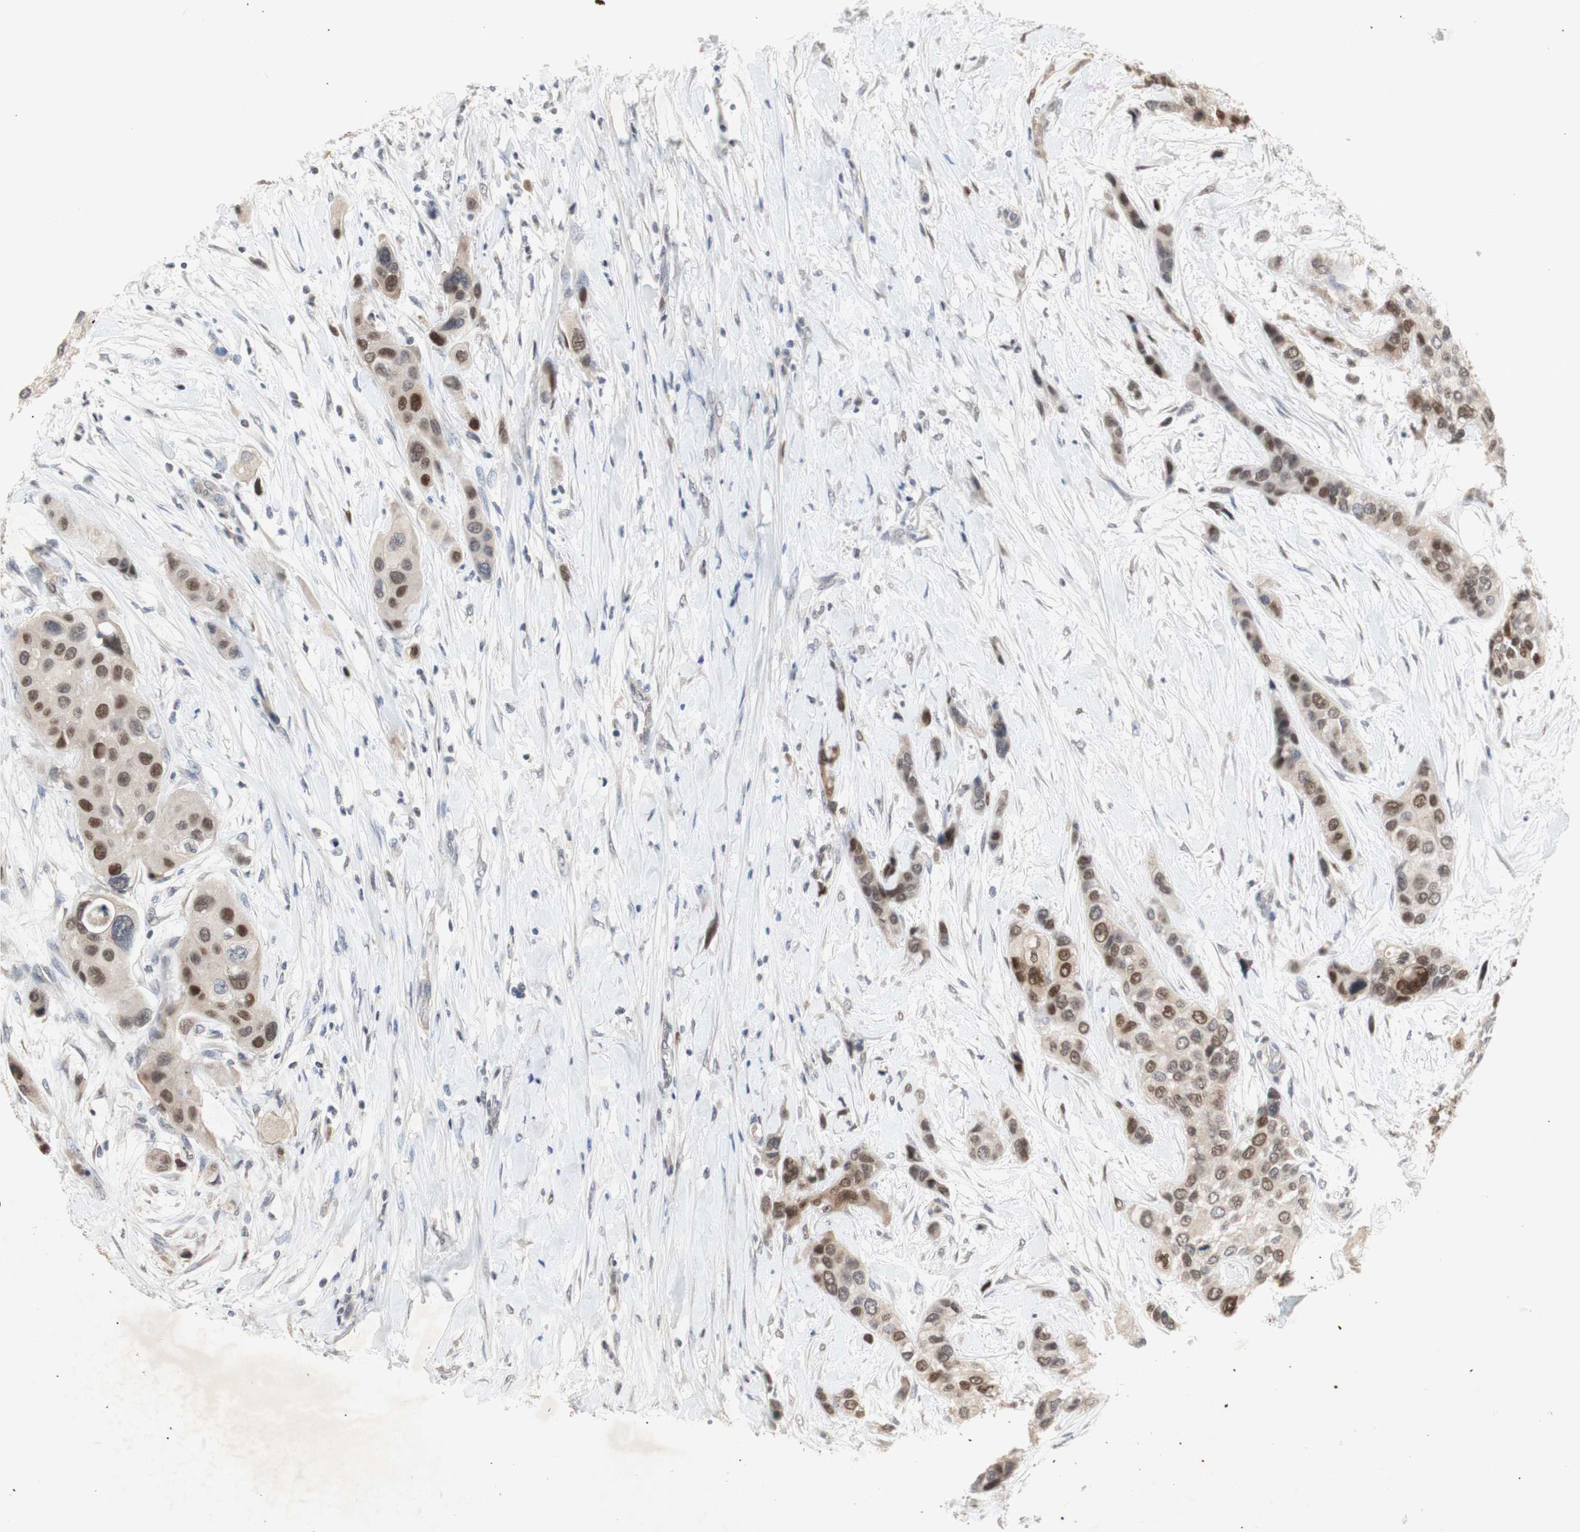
{"staining": {"intensity": "moderate", "quantity": ">75%", "location": "cytoplasmic/membranous,nuclear"}, "tissue": "urothelial cancer", "cell_type": "Tumor cells", "image_type": "cancer", "snomed": [{"axis": "morphology", "description": "Urothelial carcinoma, High grade"}, {"axis": "topography", "description": "Urinary bladder"}], "caption": "Tumor cells exhibit medium levels of moderate cytoplasmic/membranous and nuclear expression in about >75% of cells in urothelial cancer.", "gene": "FOSB", "patient": {"sex": "female", "age": 56}}